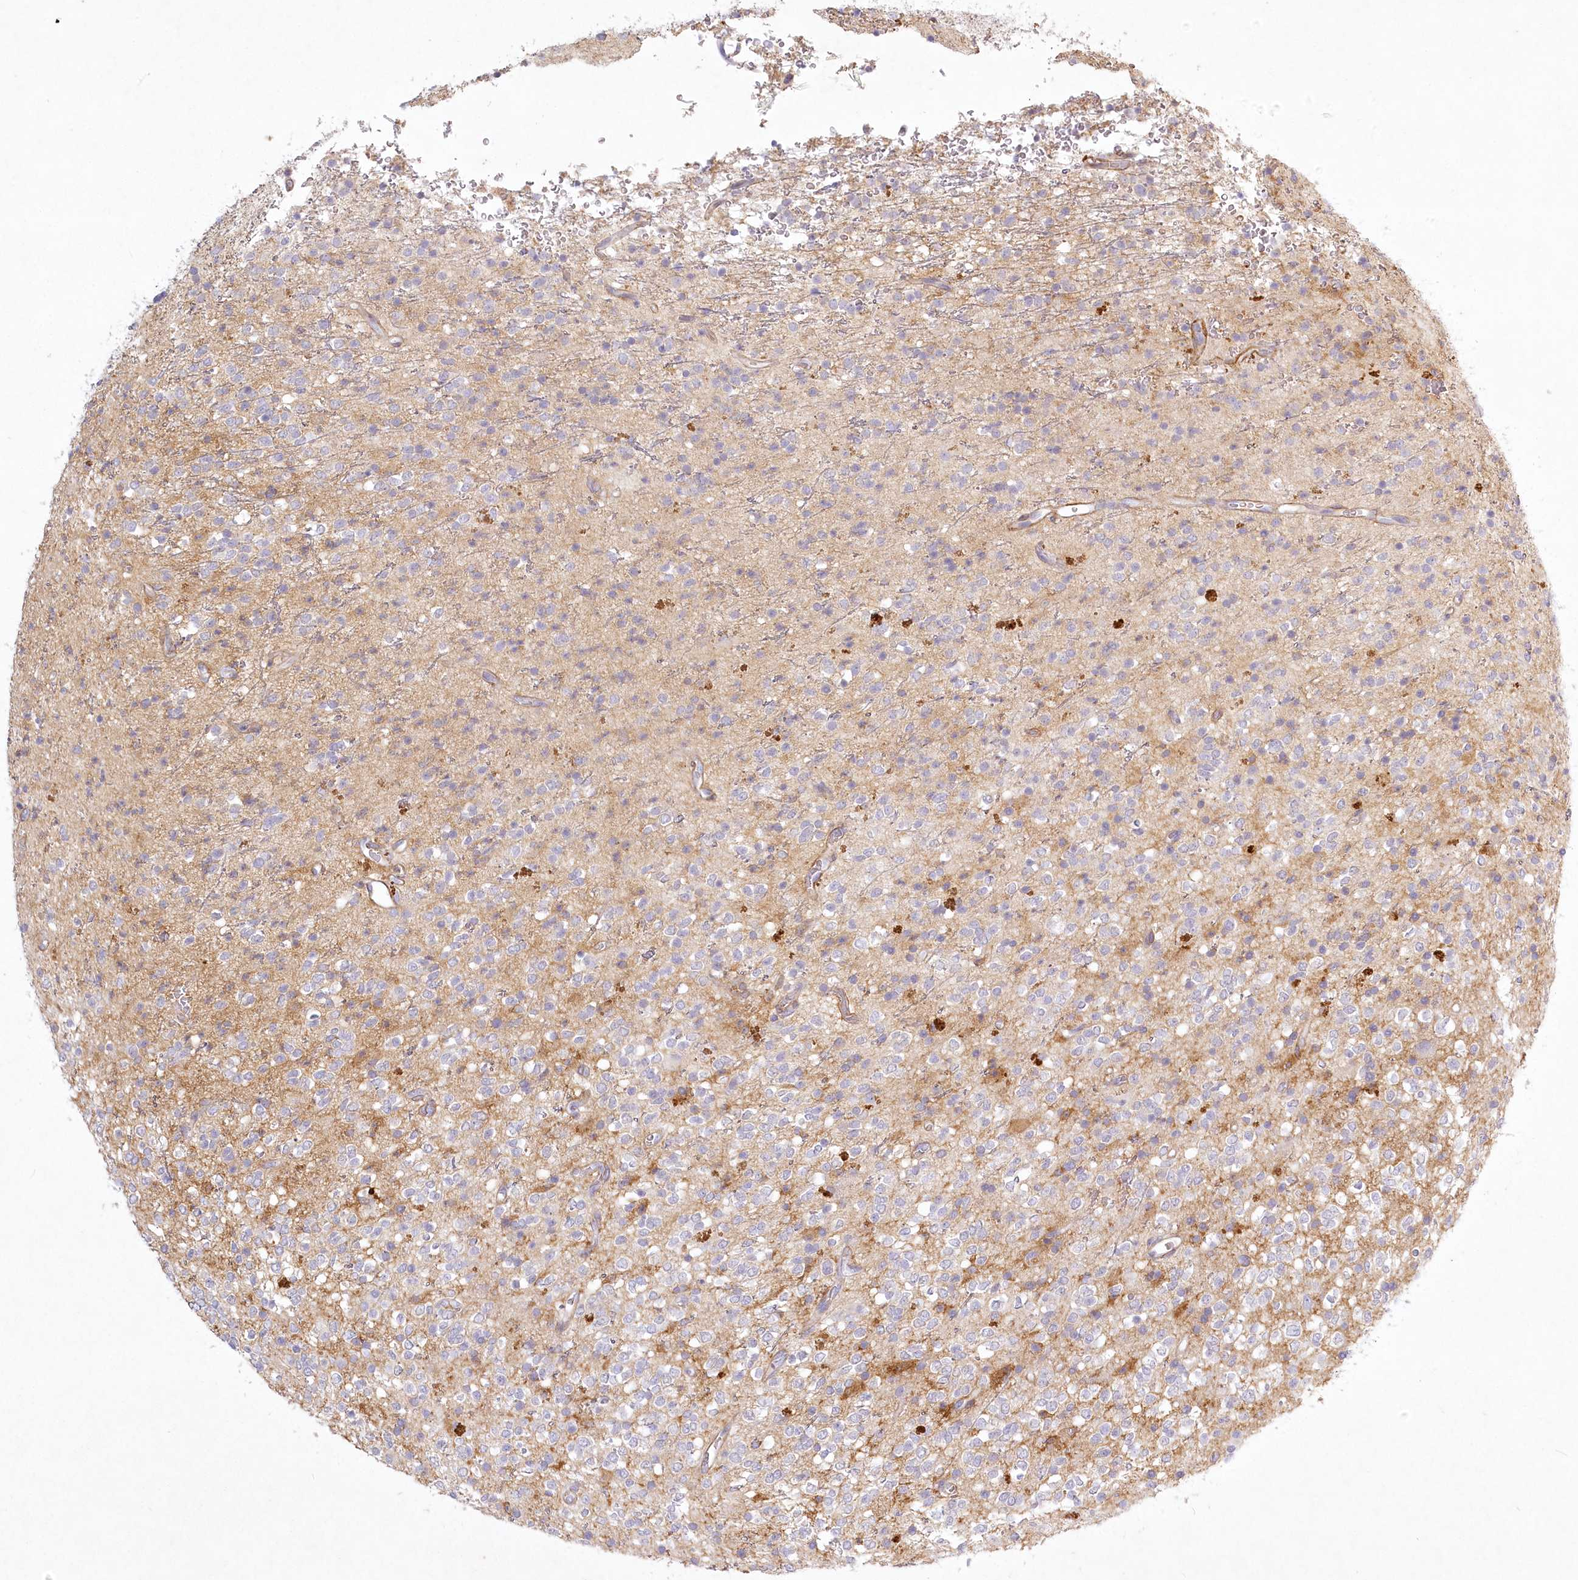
{"staining": {"intensity": "negative", "quantity": "none", "location": "none"}, "tissue": "glioma", "cell_type": "Tumor cells", "image_type": "cancer", "snomed": [{"axis": "morphology", "description": "Glioma, malignant, High grade"}, {"axis": "topography", "description": "Brain"}], "caption": "Histopathology image shows no protein positivity in tumor cells of glioma tissue.", "gene": "INPP4B", "patient": {"sex": "male", "age": 34}}